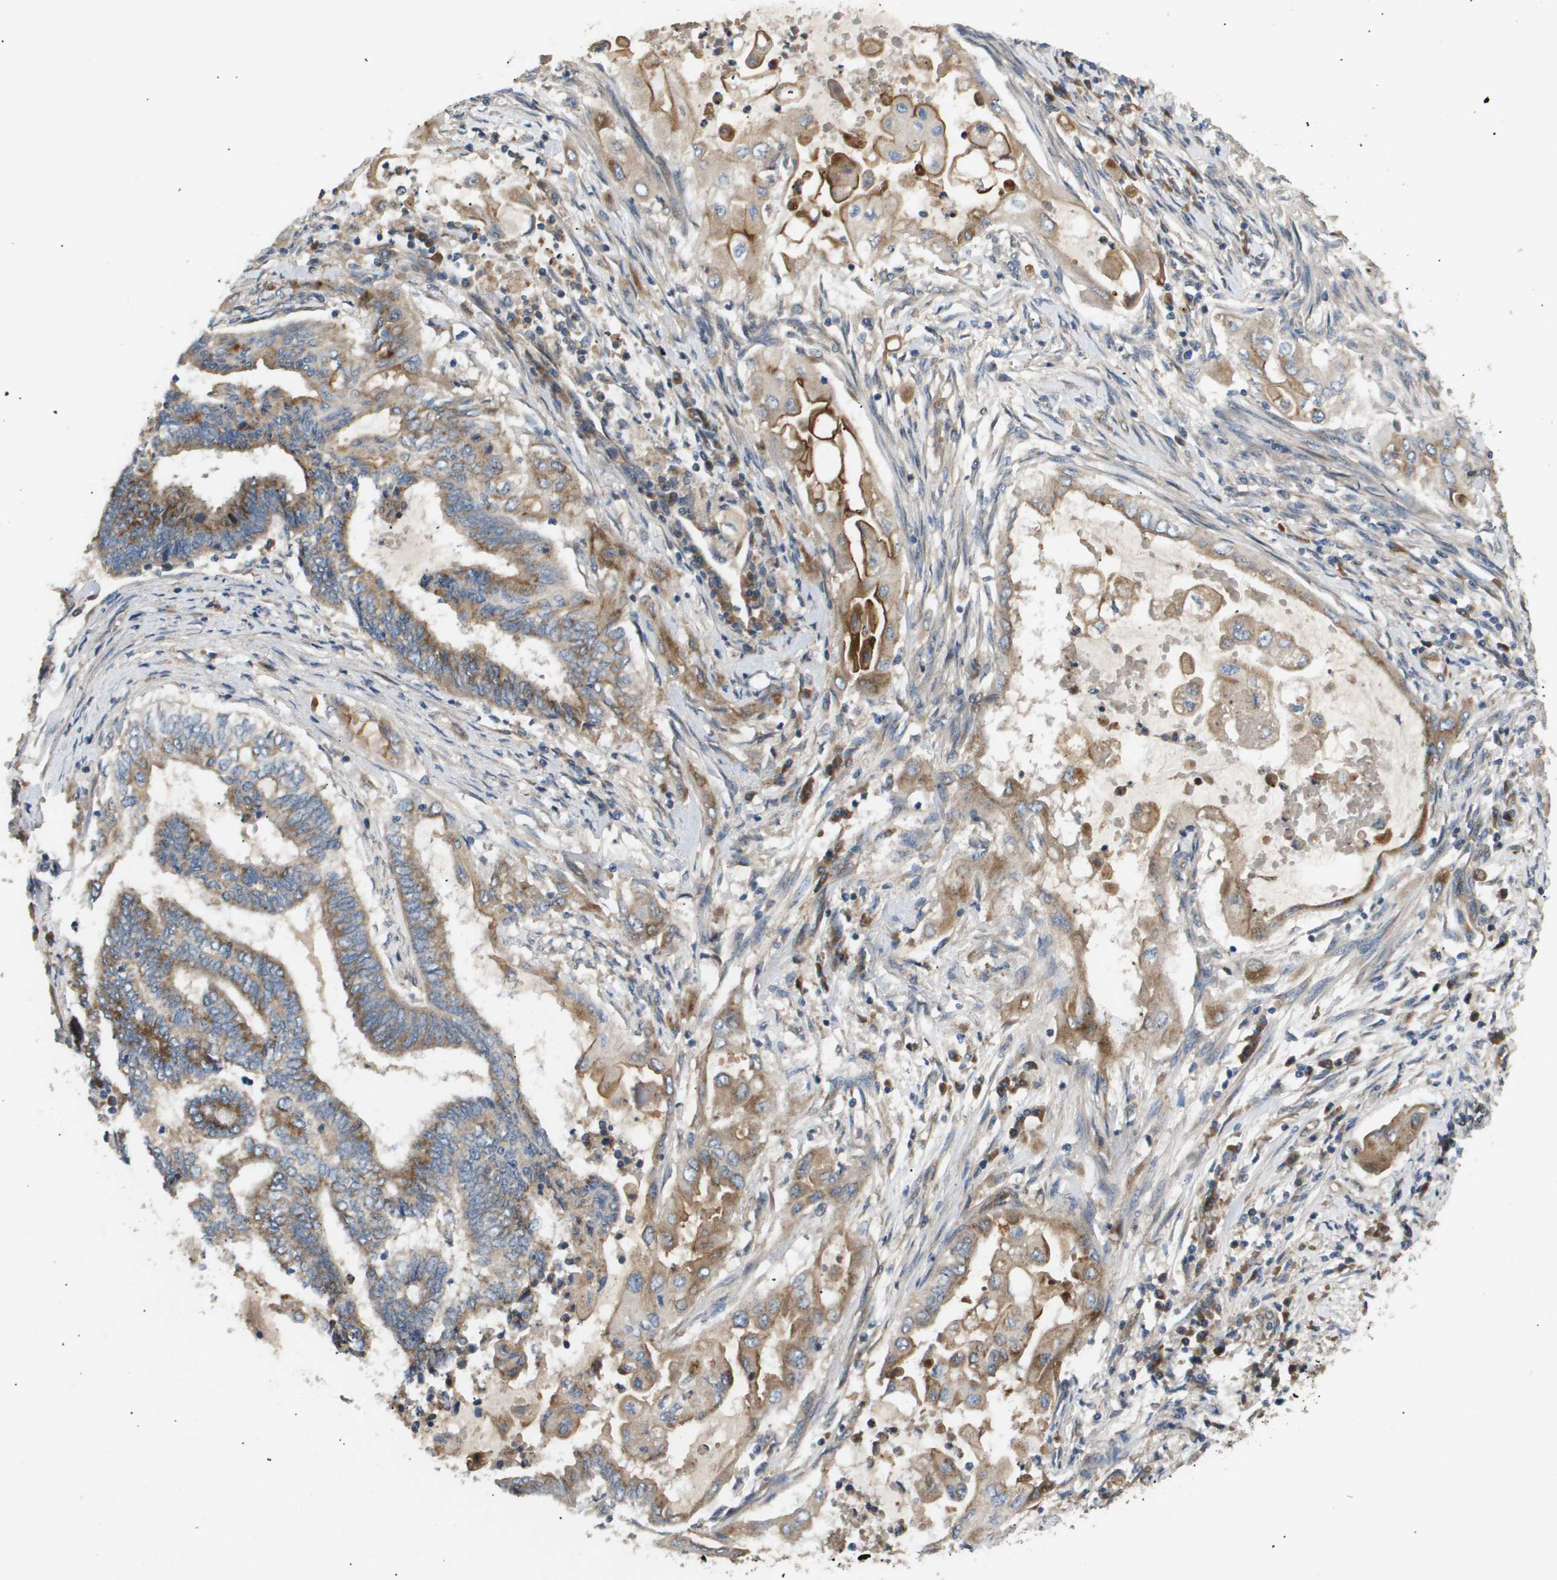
{"staining": {"intensity": "moderate", "quantity": ">75%", "location": "cytoplasmic/membranous"}, "tissue": "endometrial cancer", "cell_type": "Tumor cells", "image_type": "cancer", "snomed": [{"axis": "morphology", "description": "Adenocarcinoma, NOS"}, {"axis": "topography", "description": "Uterus"}, {"axis": "topography", "description": "Endometrium"}], "caption": "A micrograph showing moderate cytoplasmic/membranous positivity in about >75% of tumor cells in endometrial cancer (adenocarcinoma), as visualized by brown immunohistochemical staining.", "gene": "LYSMD3", "patient": {"sex": "female", "age": 70}}